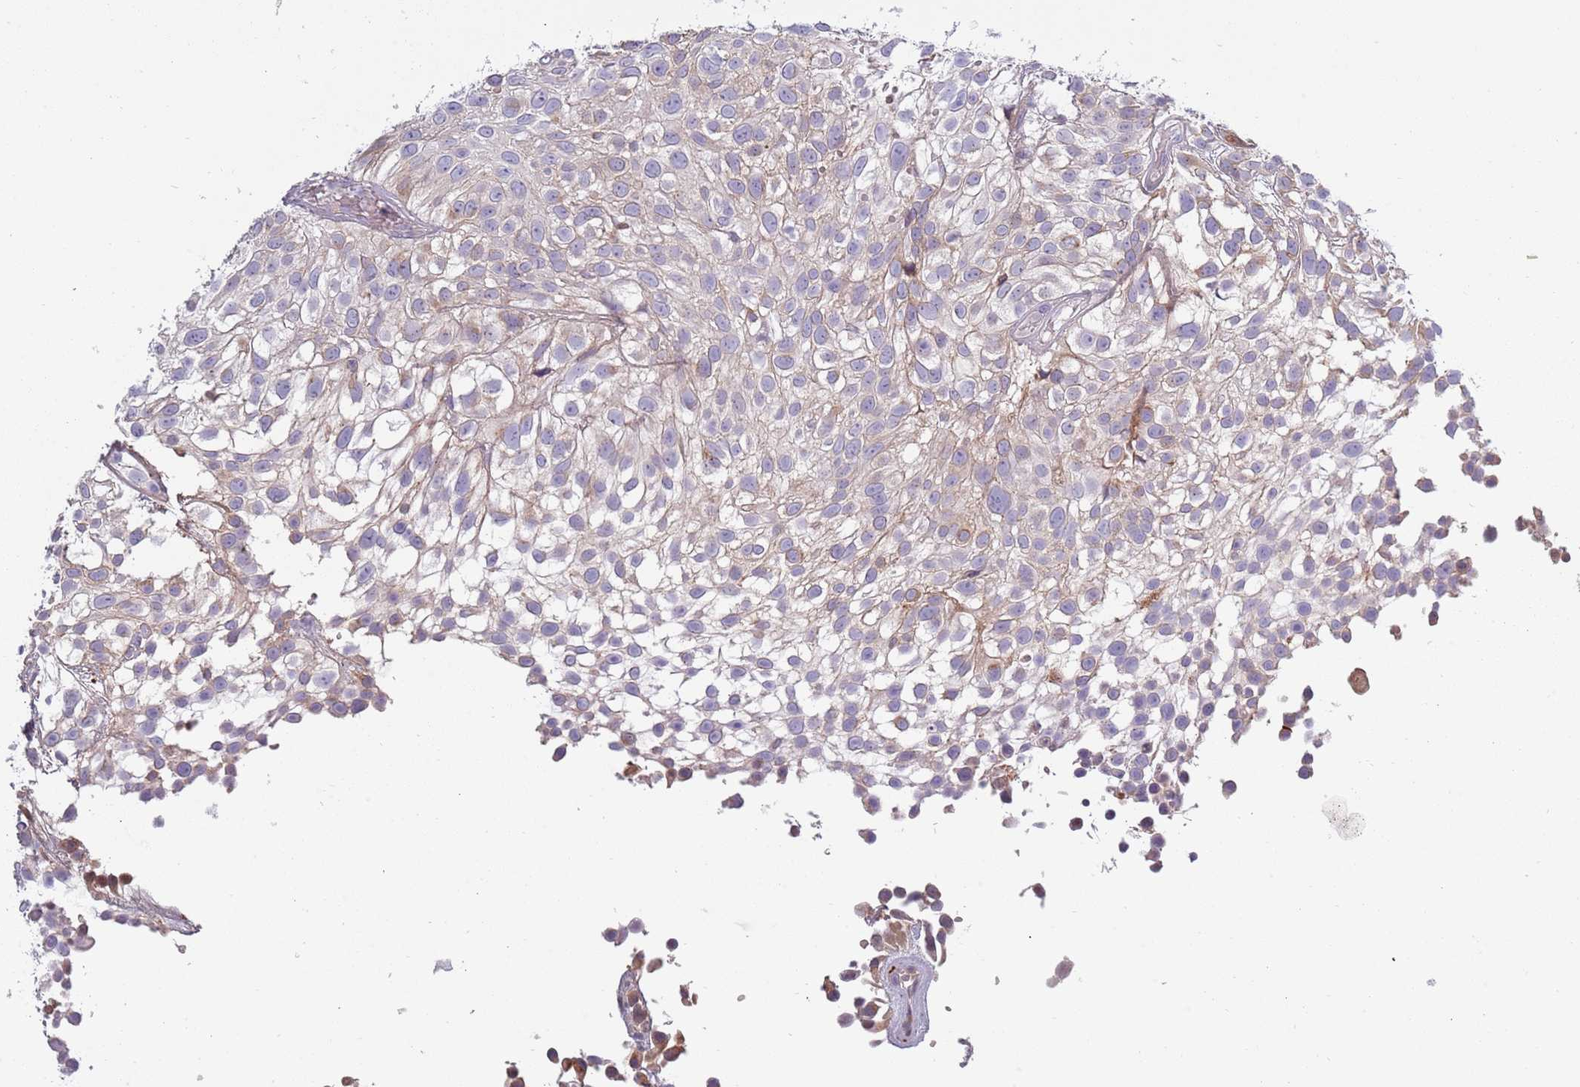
{"staining": {"intensity": "moderate", "quantity": "25%-75%", "location": "cytoplasmic/membranous"}, "tissue": "urothelial cancer", "cell_type": "Tumor cells", "image_type": "cancer", "snomed": [{"axis": "morphology", "description": "Urothelial carcinoma, High grade"}, {"axis": "topography", "description": "Urinary bladder"}], "caption": "Urothelial carcinoma (high-grade) stained with a protein marker reveals moderate staining in tumor cells.", "gene": "TNFRSF6B", "patient": {"sex": "male", "age": 56}}